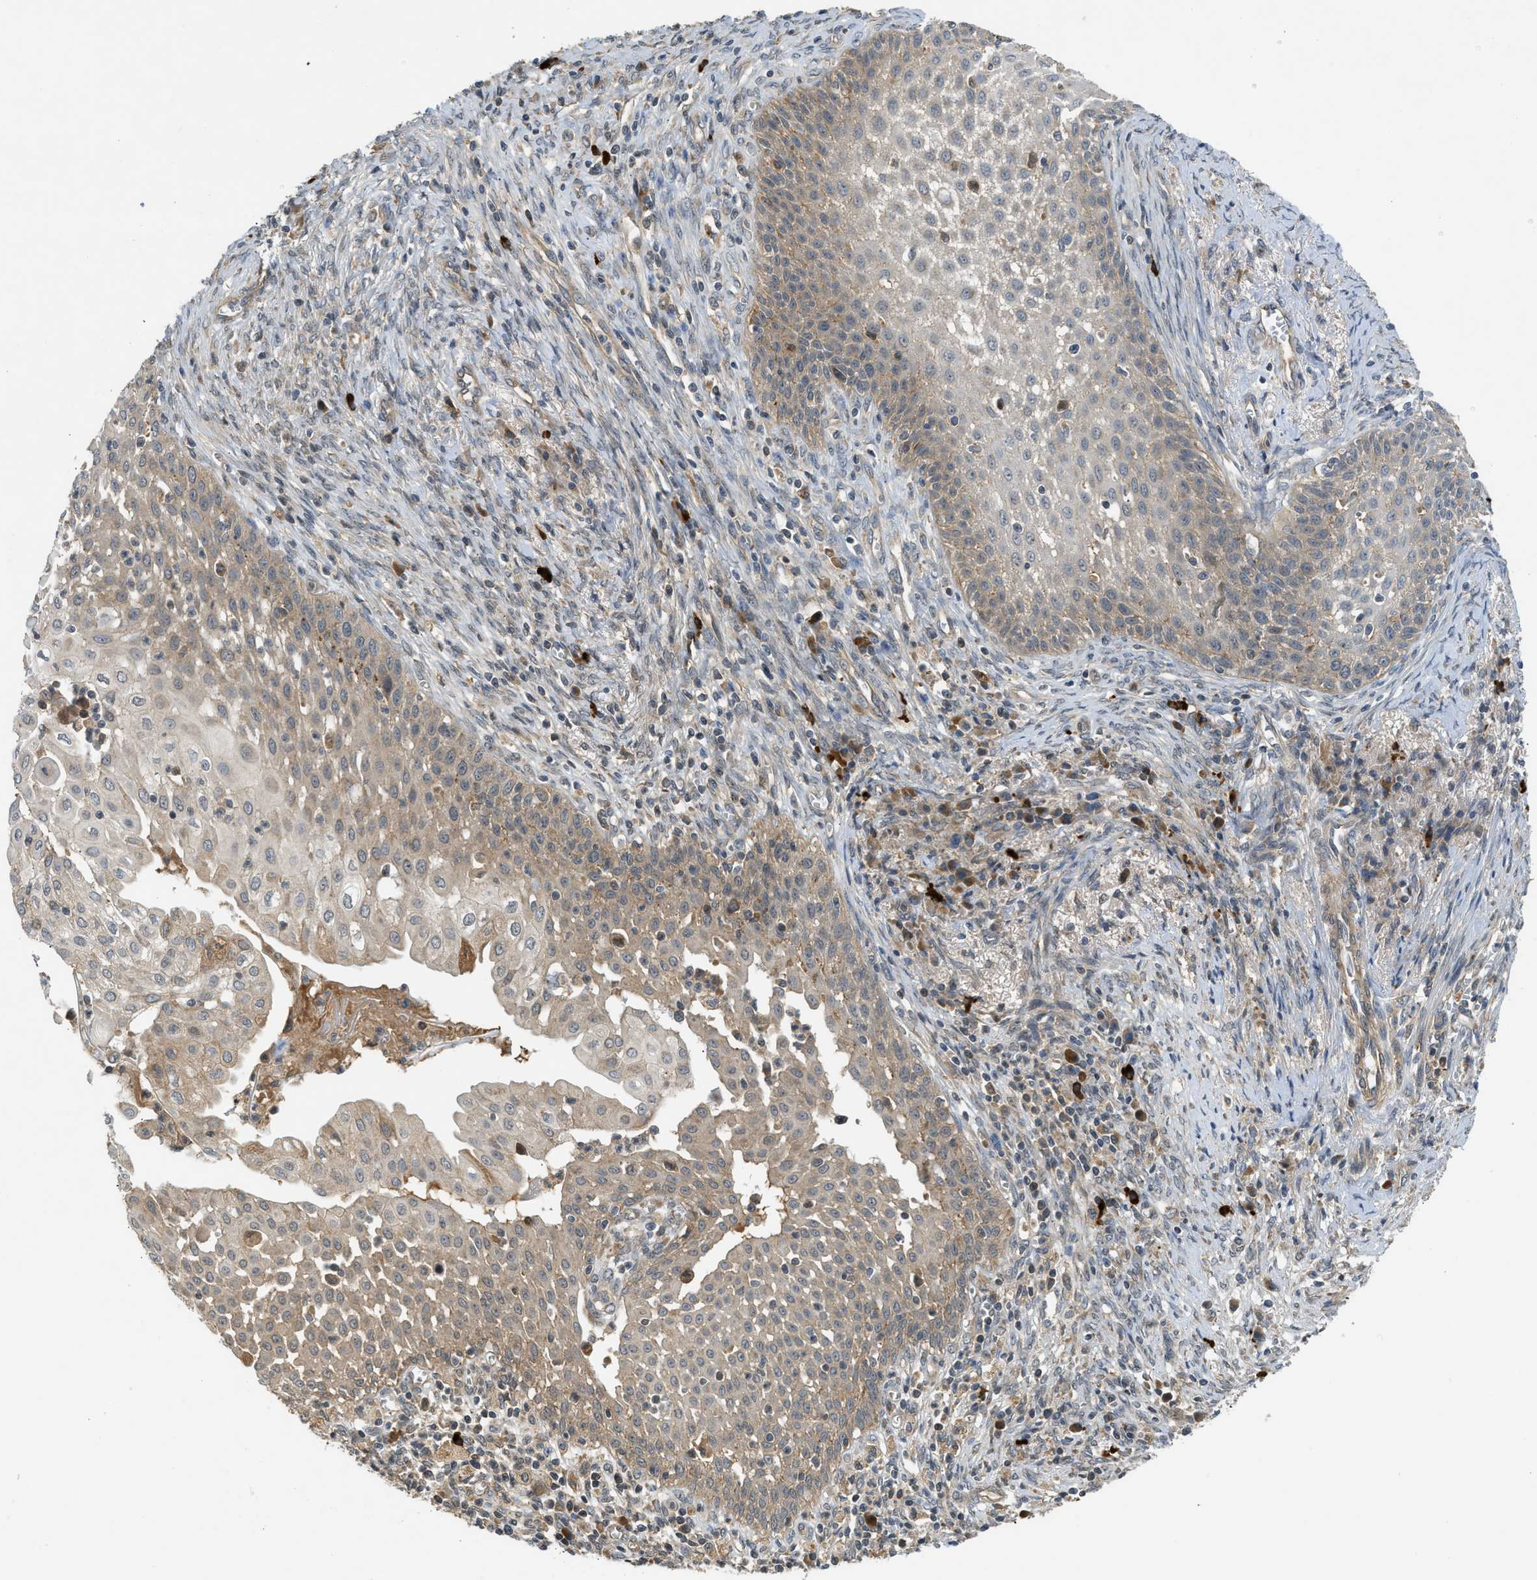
{"staining": {"intensity": "moderate", "quantity": ">75%", "location": "cytoplasmic/membranous"}, "tissue": "cervical cancer", "cell_type": "Tumor cells", "image_type": "cancer", "snomed": [{"axis": "morphology", "description": "Adenocarcinoma, NOS"}, {"axis": "topography", "description": "Cervix"}], "caption": "IHC (DAB) staining of cervical cancer (adenocarcinoma) displays moderate cytoplasmic/membranous protein positivity in about >75% of tumor cells.", "gene": "ADCY8", "patient": {"sex": "female", "age": 44}}